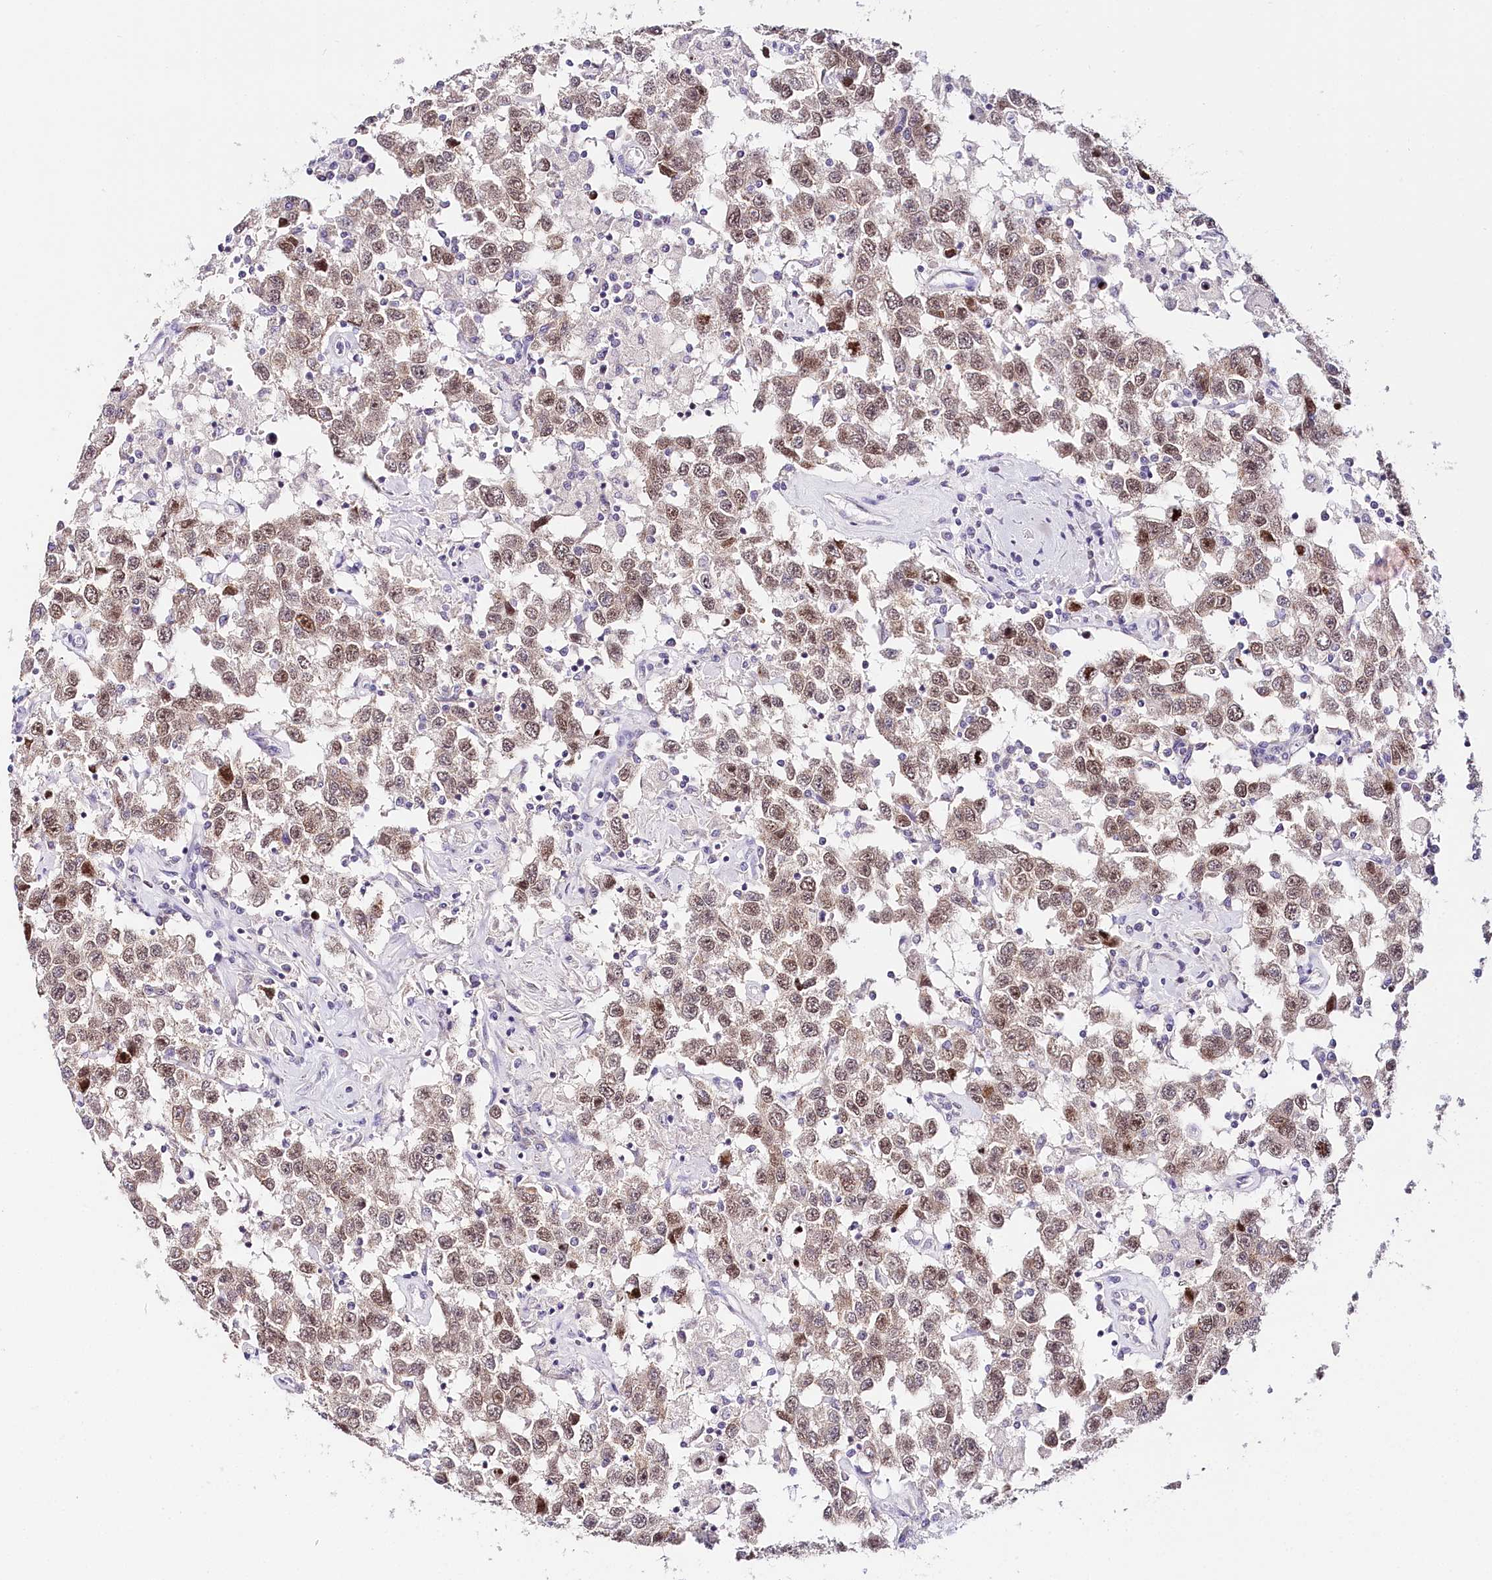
{"staining": {"intensity": "moderate", "quantity": ">75%", "location": "nuclear"}, "tissue": "testis cancer", "cell_type": "Tumor cells", "image_type": "cancer", "snomed": [{"axis": "morphology", "description": "Seminoma, NOS"}, {"axis": "topography", "description": "Testis"}], "caption": "Testis cancer tissue exhibits moderate nuclear positivity in approximately >75% of tumor cells, visualized by immunohistochemistry.", "gene": "TP53", "patient": {"sex": "male", "age": 41}}